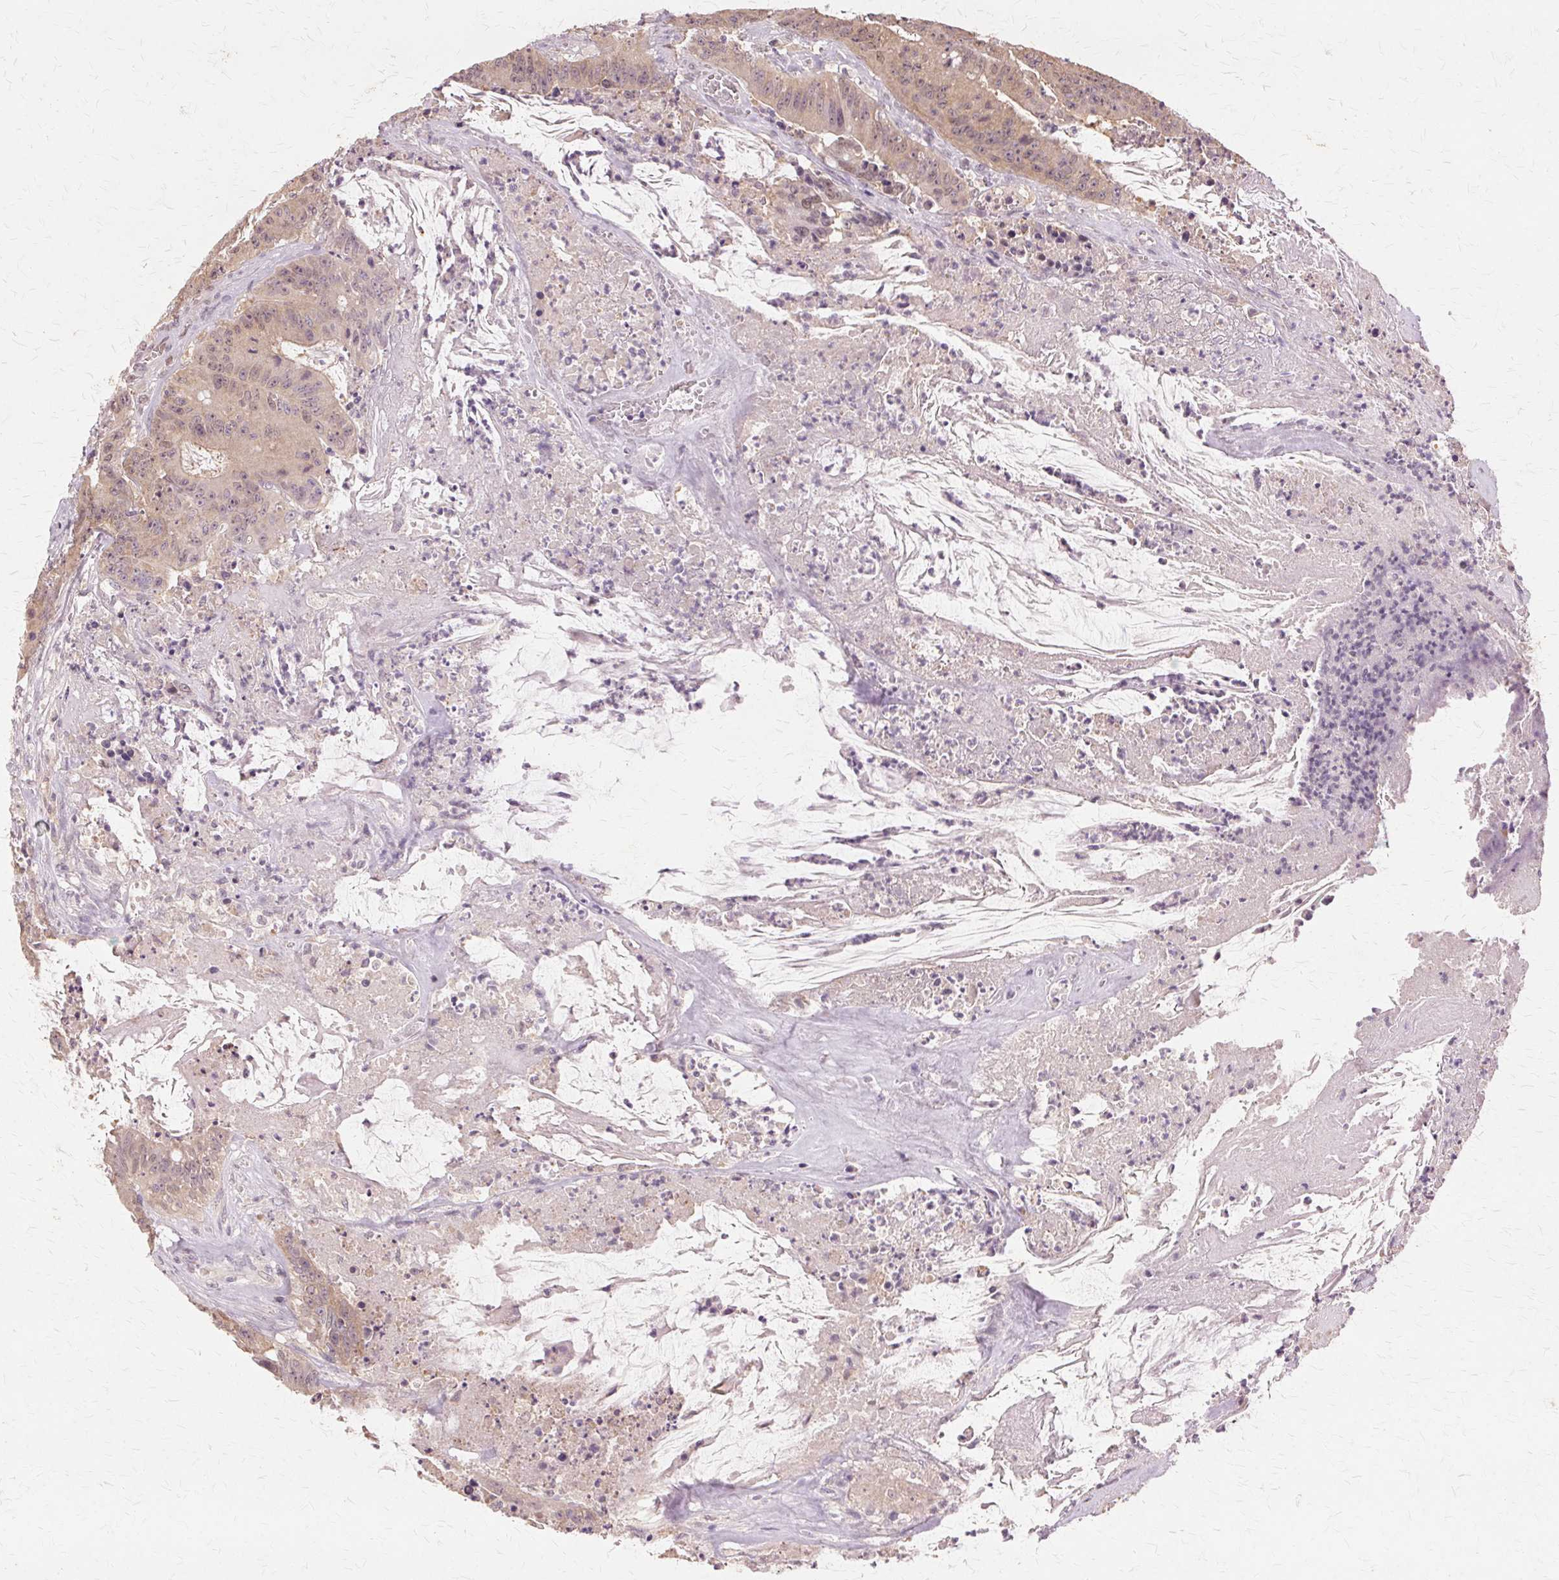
{"staining": {"intensity": "weak", "quantity": ">75%", "location": "cytoplasmic/membranous,nuclear"}, "tissue": "colorectal cancer", "cell_type": "Tumor cells", "image_type": "cancer", "snomed": [{"axis": "morphology", "description": "Adenocarcinoma, NOS"}, {"axis": "topography", "description": "Colon"}], "caption": "DAB (3,3'-diaminobenzidine) immunohistochemical staining of human colorectal adenocarcinoma reveals weak cytoplasmic/membranous and nuclear protein expression in approximately >75% of tumor cells.", "gene": "PRMT5", "patient": {"sex": "male", "age": 33}}